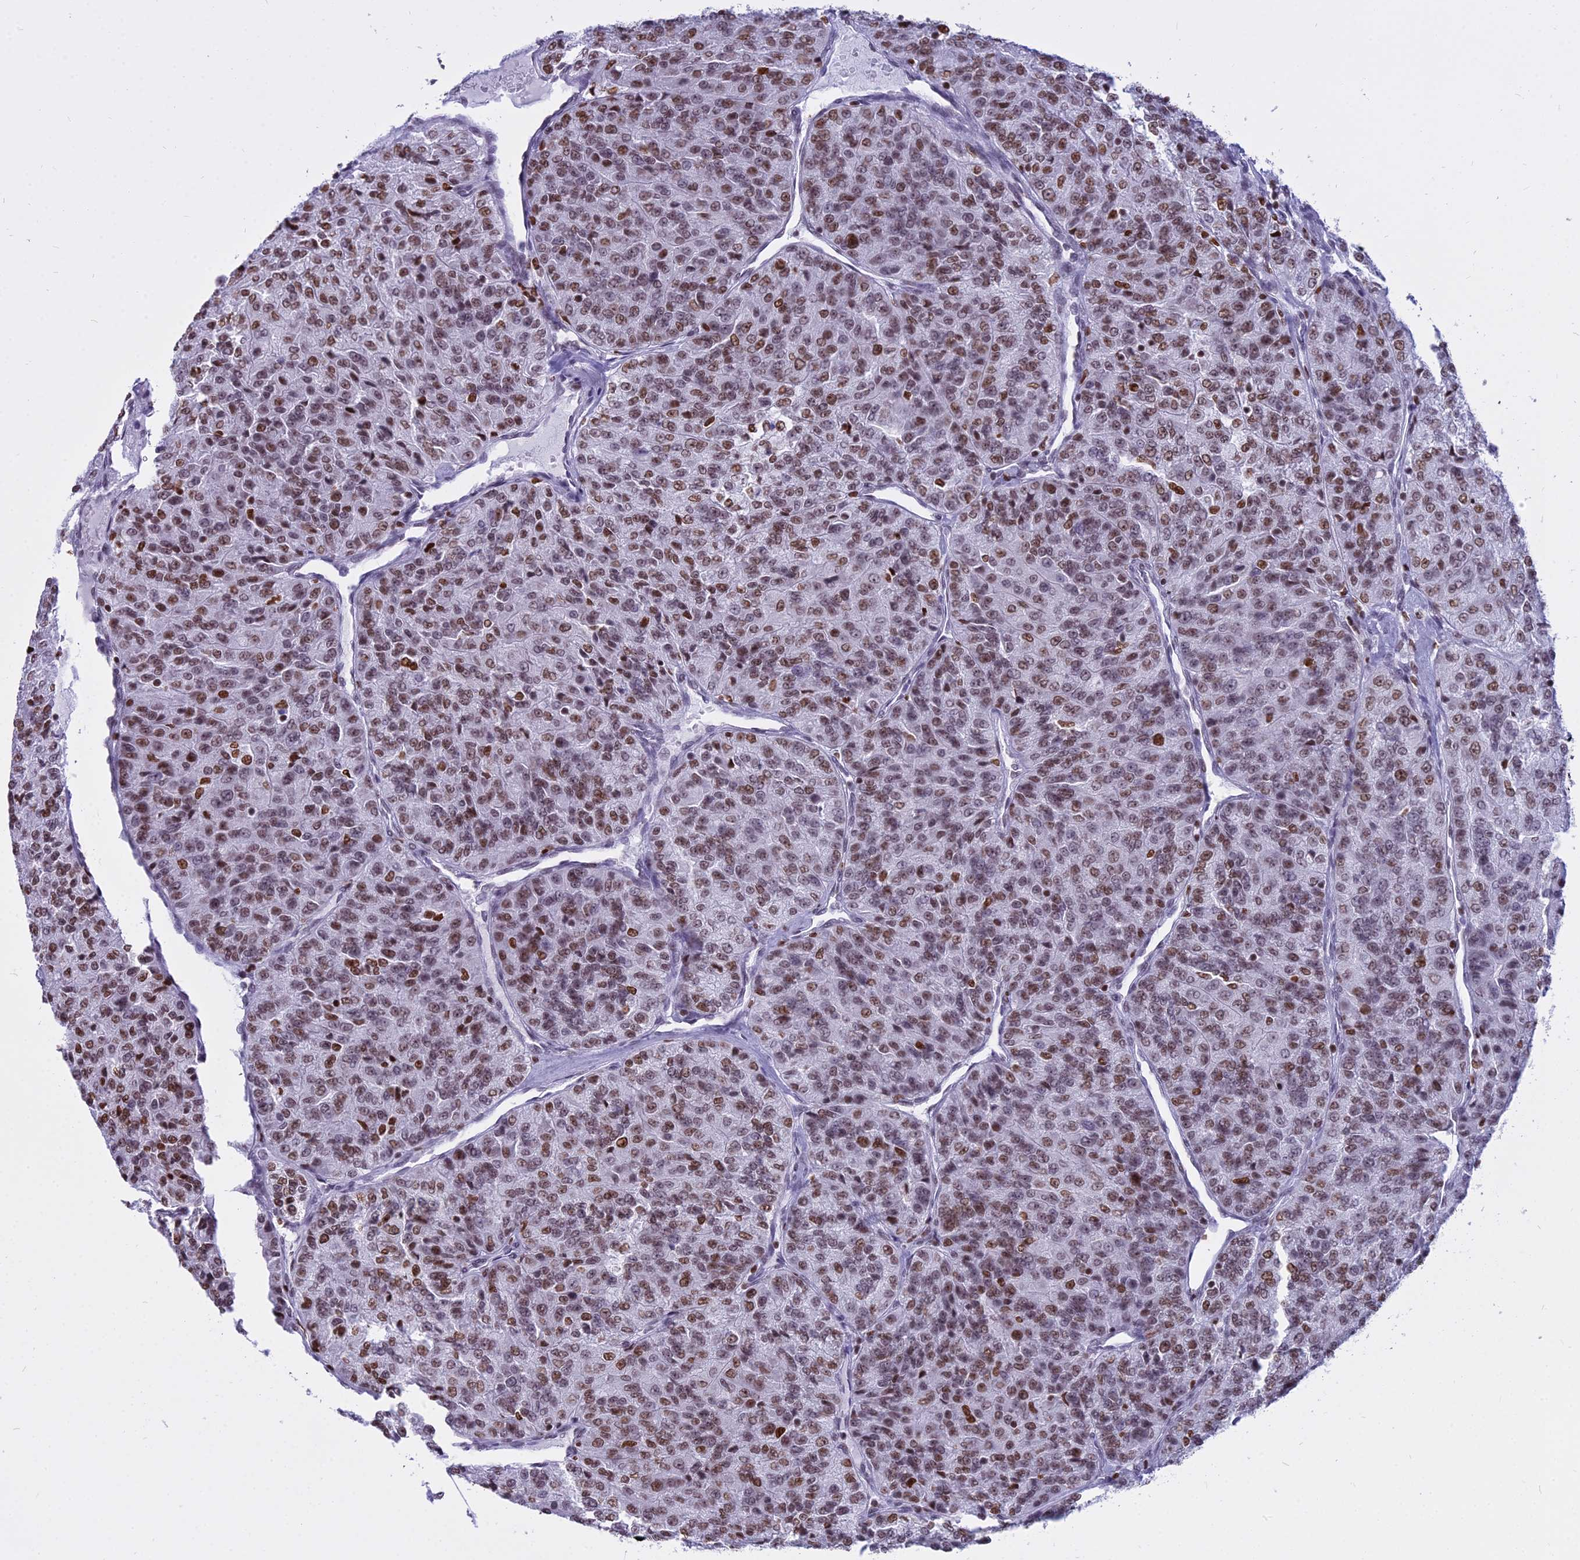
{"staining": {"intensity": "moderate", "quantity": ">75%", "location": "nuclear"}, "tissue": "renal cancer", "cell_type": "Tumor cells", "image_type": "cancer", "snomed": [{"axis": "morphology", "description": "Adenocarcinoma, NOS"}, {"axis": "topography", "description": "Kidney"}], "caption": "Renal cancer stained with immunohistochemistry exhibits moderate nuclear expression in approximately >75% of tumor cells.", "gene": "PARP1", "patient": {"sex": "female", "age": 63}}